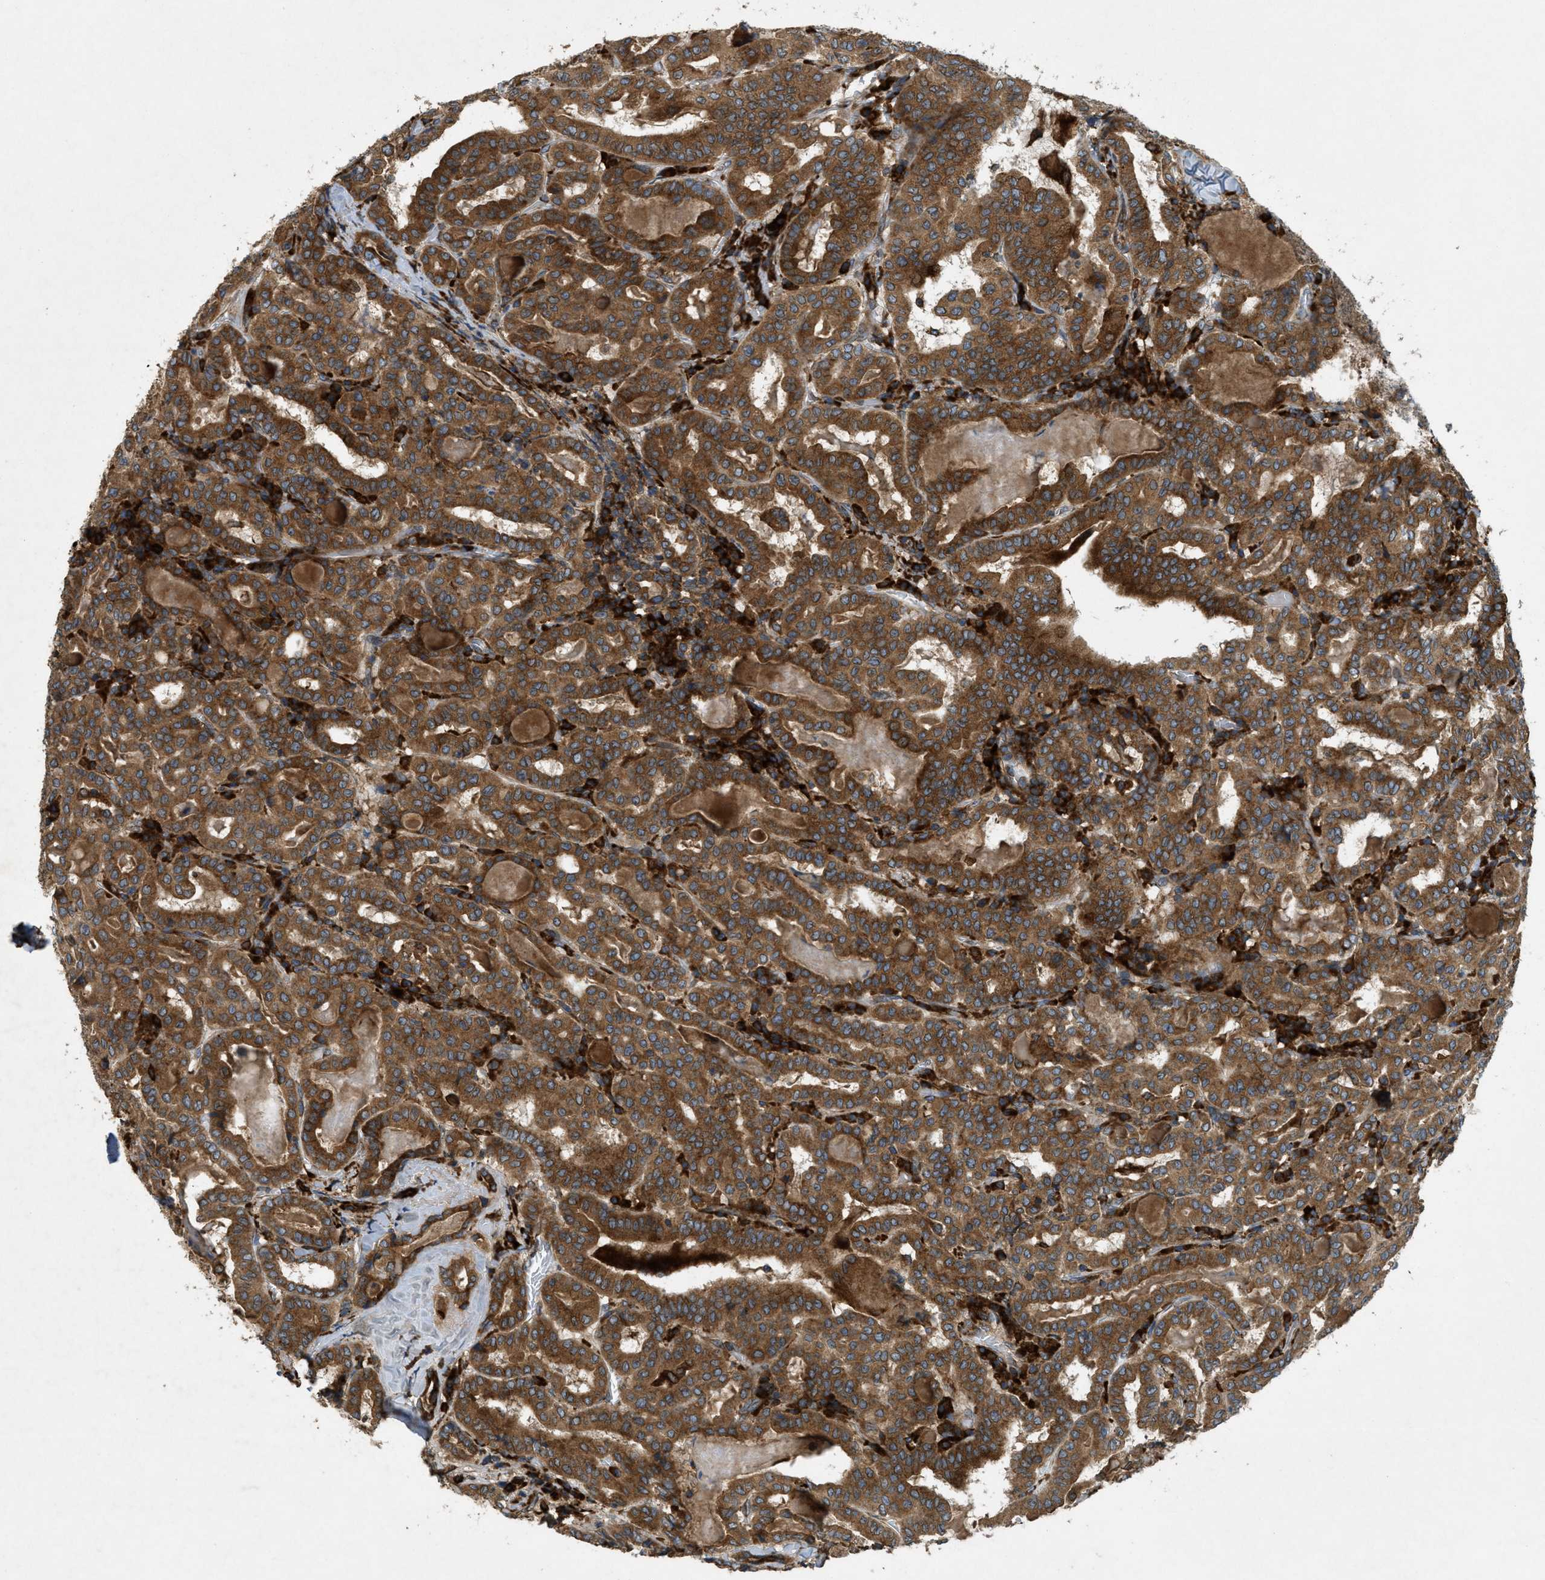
{"staining": {"intensity": "moderate", "quantity": ">75%", "location": "cytoplasmic/membranous"}, "tissue": "thyroid cancer", "cell_type": "Tumor cells", "image_type": "cancer", "snomed": [{"axis": "morphology", "description": "Papillary adenocarcinoma, NOS"}, {"axis": "topography", "description": "Thyroid gland"}], "caption": "Immunohistochemistry (IHC) photomicrograph of human thyroid papillary adenocarcinoma stained for a protein (brown), which exhibits medium levels of moderate cytoplasmic/membranous positivity in approximately >75% of tumor cells.", "gene": "PCDH18", "patient": {"sex": "female", "age": 42}}